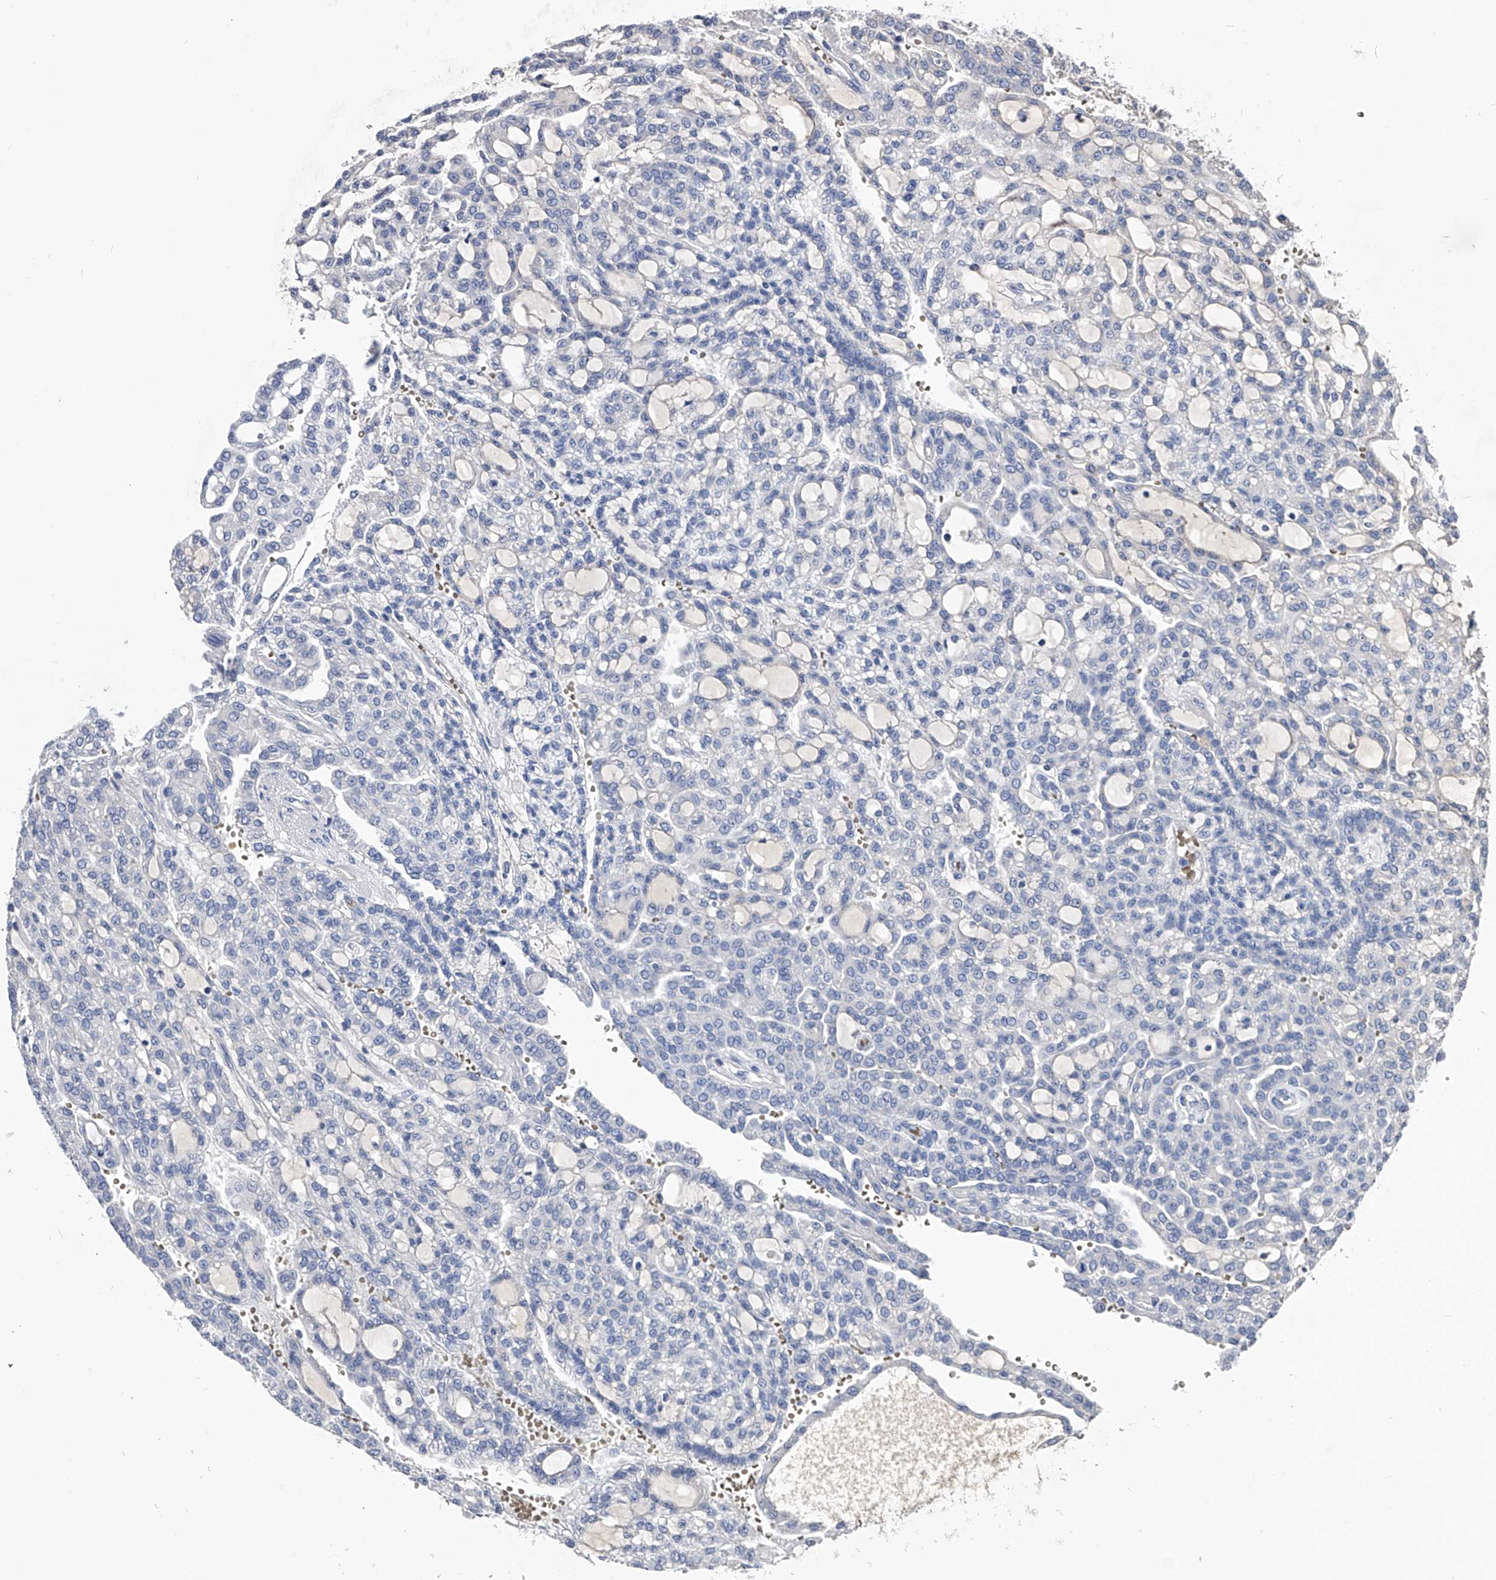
{"staining": {"intensity": "negative", "quantity": "none", "location": "none"}, "tissue": "renal cancer", "cell_type": "Tumor cells", "image_type": "cancer", "snomed": [{"axis": "morphology", "description": "Adenocarcinoma, NOS"}, {"axis": "topography", "description": "Kidney"}], "caption": "The IHC image has no significant expression in tumor cells of renal cancer tissue. Brightfield microscopy of IHC stained with DAB (3,3'-diaminobenzidine) (brown) and hematoxylin (blue), captured at high magnification.", "gene": "EFCAB7", "patient": {"sex": "male", "age": 63}}